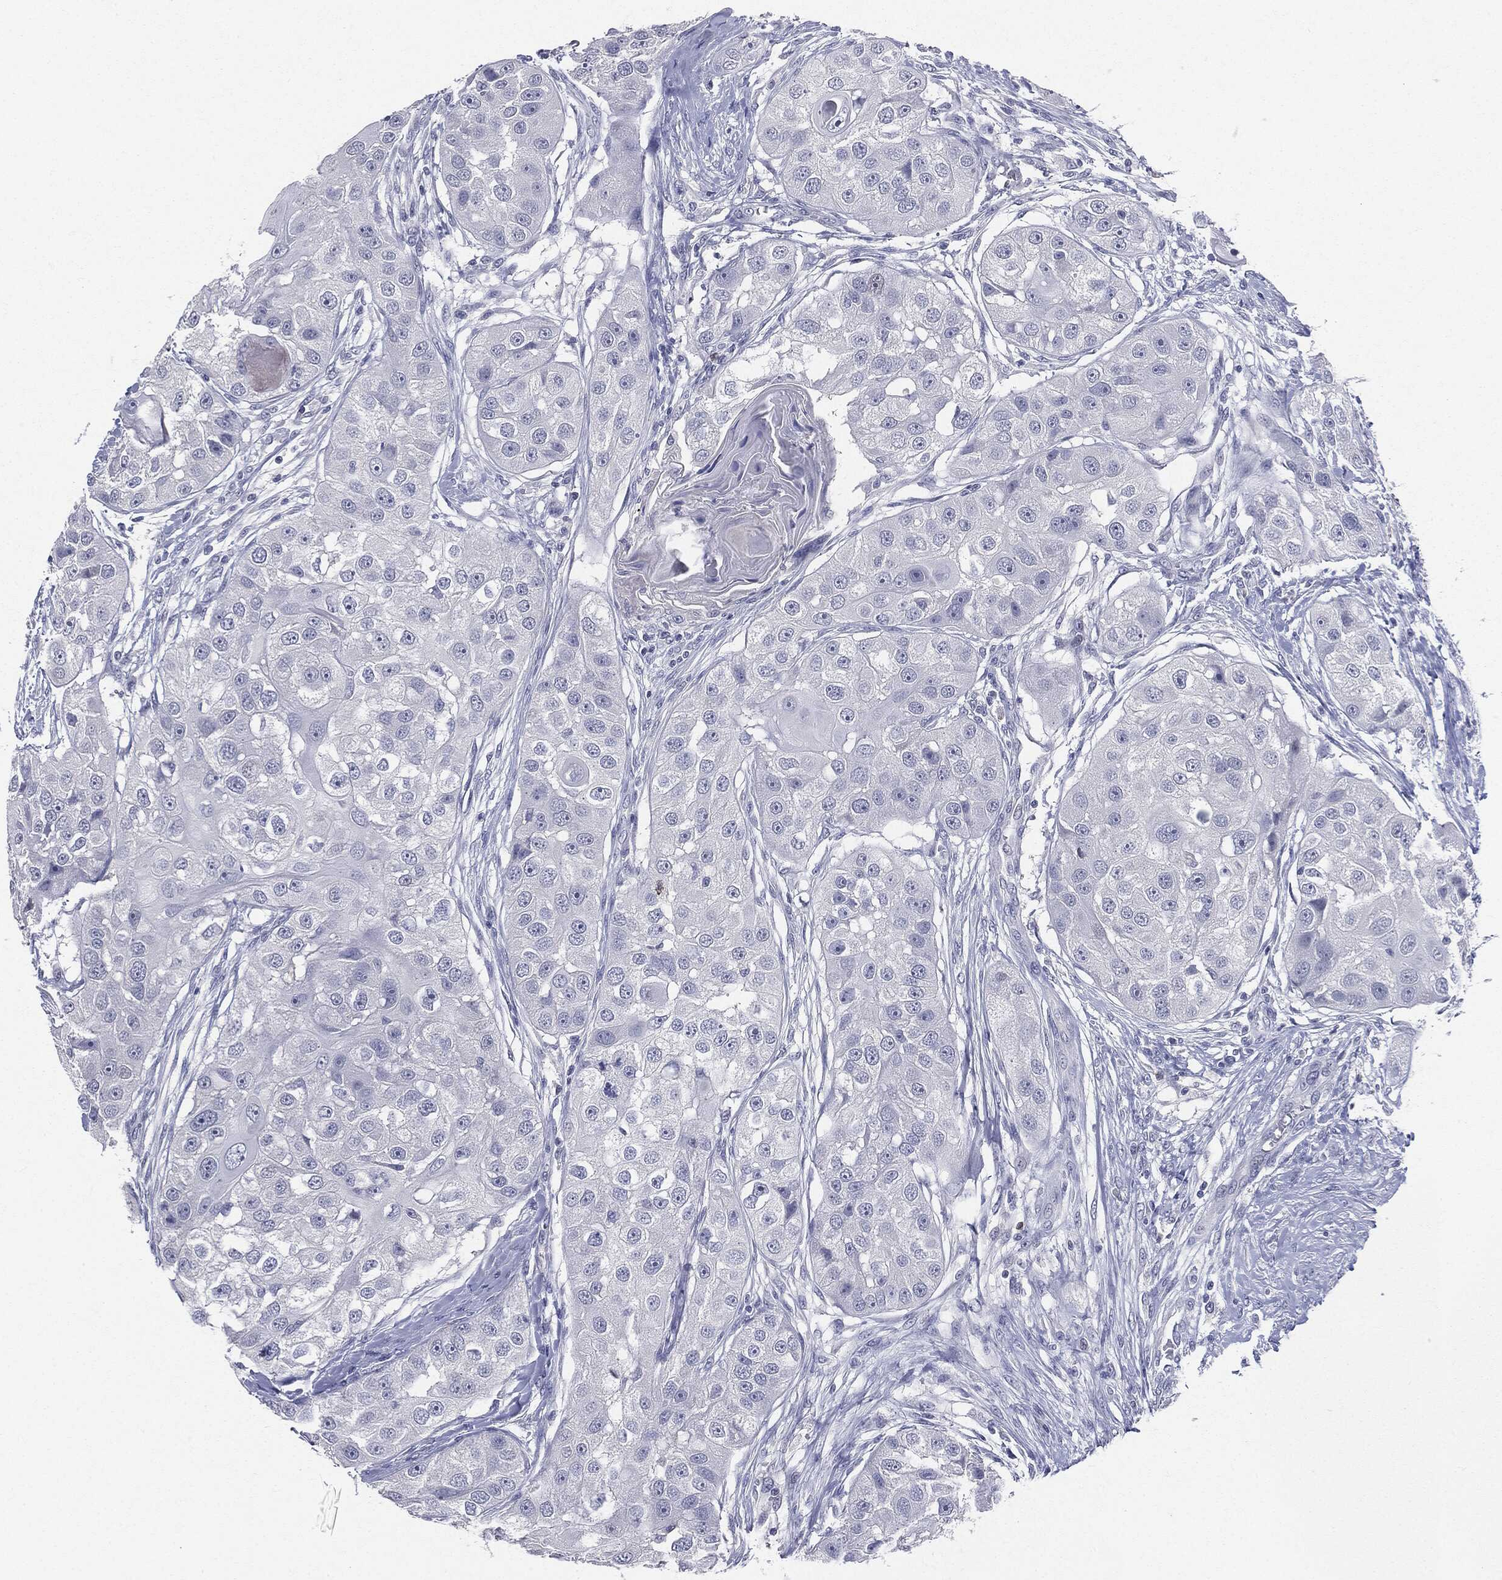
{"staining": {"intensity": "negative", "quantity": "none", "location": "none"}, "tissue": "head and neck cancer", "cell_type": "Tumor cells", "image_type": "cancer", "snomed": [{"axis": "morphology", "description": "Normal tissue, NOS"}, {"axis": "morphology", "description": "Squamous cell carcinoma, NOS"}, {"axis": "topography", "description": "Skeletal muscle"}, {"axis": "topography", "description": "Head-Neck"}], "caption": "DAB immunohistochemical staining of human squamous cell carcinoma (head and neck) reveals no significant expression in tumor cells.", "gene": "CGB1", "patient": {"sex": "male", "age": 51}}